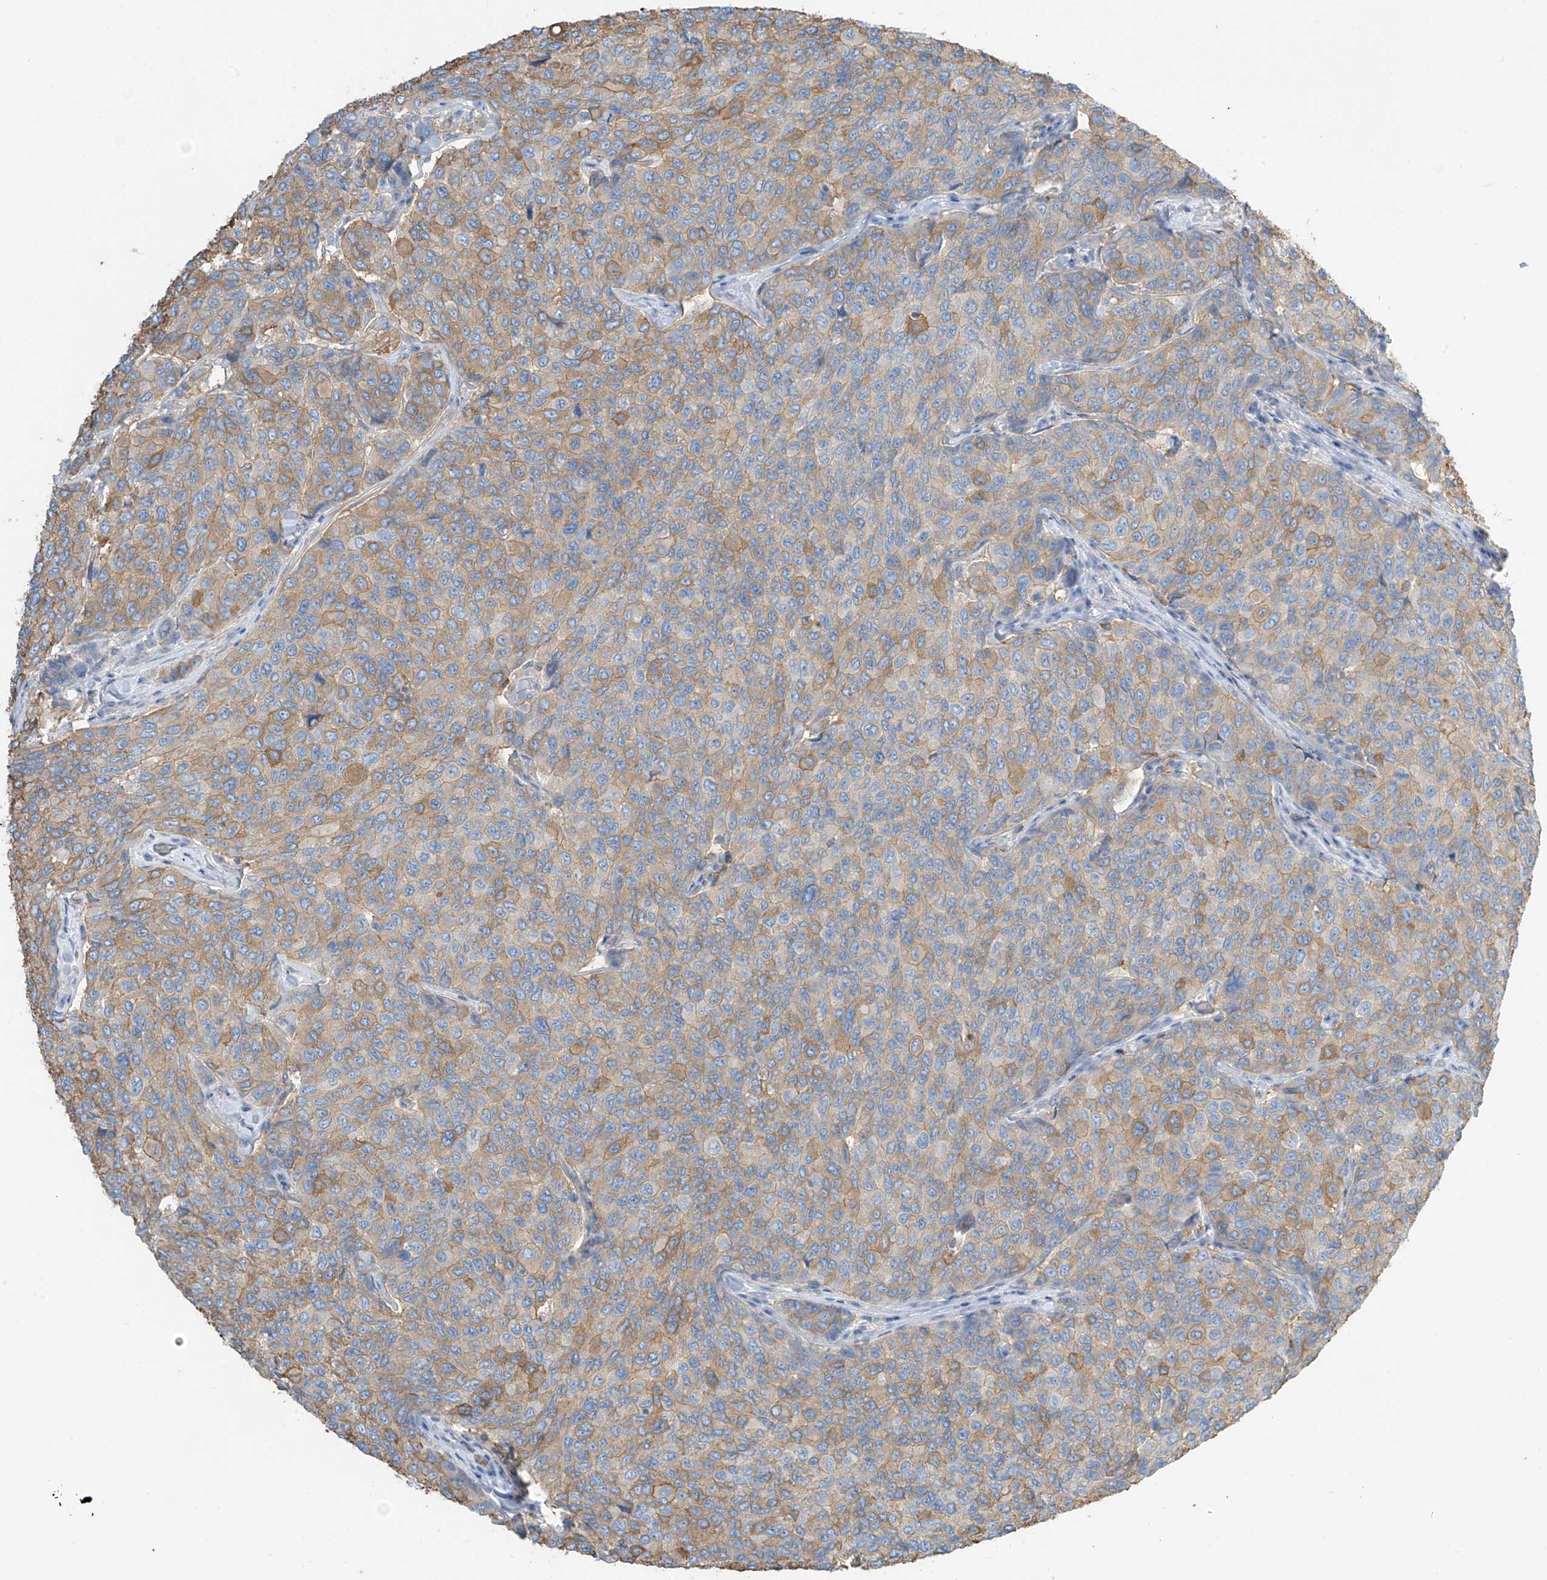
{"staining": {"intensity": "moderate", "quantity": "25%-75%", "location": "cytoplasmic/membranous"}, "tissue": "breast cancer", "cell_type": "Tumor cells", "image_type": "cancer", "snomed": [{"axis": "morphology", "description": "Duct carcinoma"}, {"axis": "topography", "description": "Breast"}], "caption": "Protein expression analysis of breast intraductal carcinoma demonstrates moderate cytoplasmic/membranous expression in approximately 25%-75% of tumor cells. (Brightfield microscopy of DAB IHC at high magnification).", "gene": "ZNF846", "patient": {"sex": "female", "age": 55}}